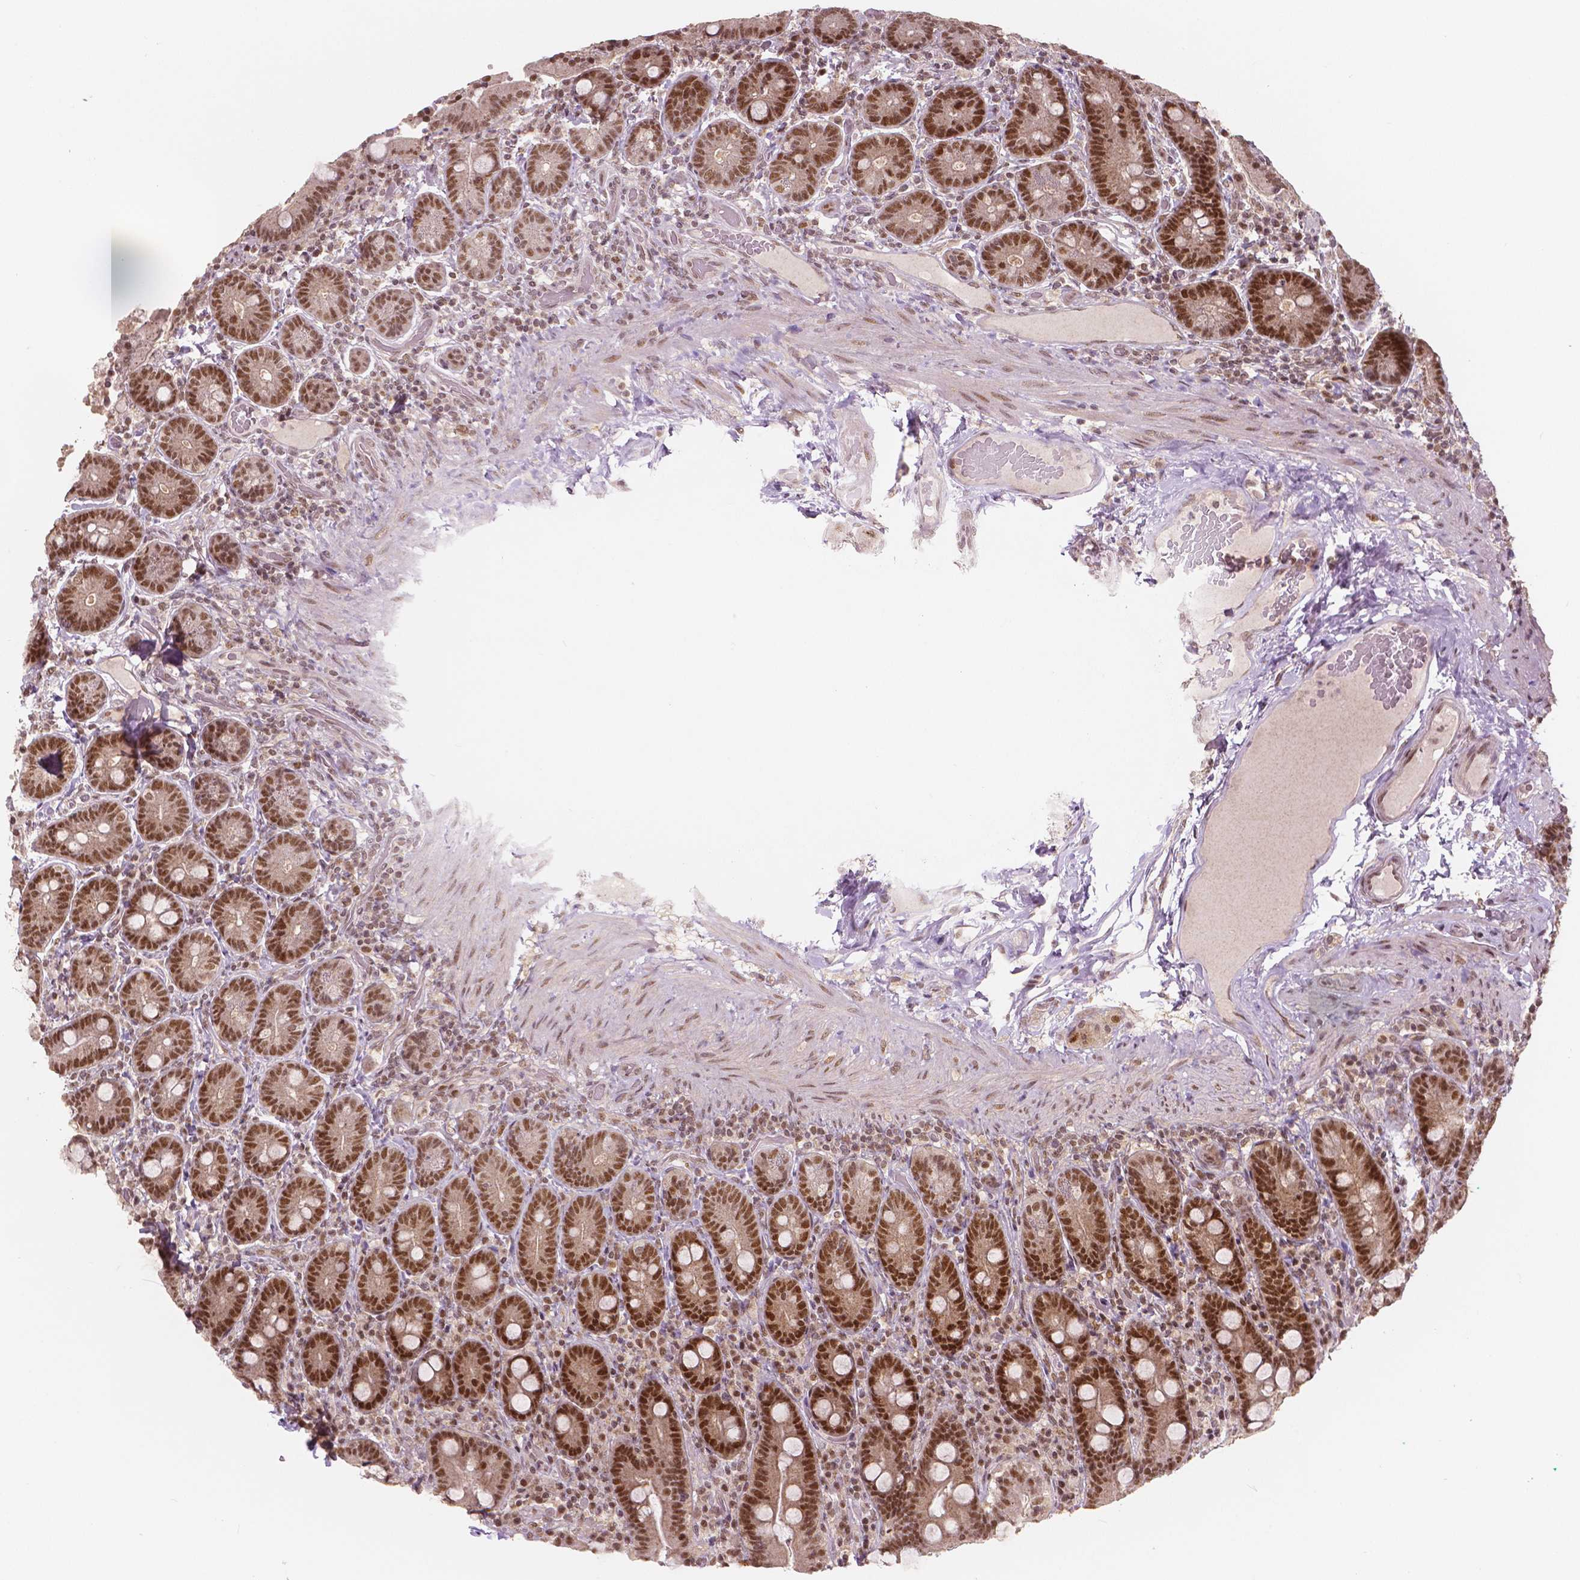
{"staining": {"intensity": "strong", "quantity": ">75%", "location": "nuclear"}, "tissue": "duodenum", "cell_type": "Glandular cells", "image_type": "normal", "snomed": [{"axis": "morphology", "description": "Normal tissue, NOS"}, {"axis": "topography", "description": "Duodenum"}], "caption": "Immunohistochemical staining of unremarkable duodenum shows high levels of strong nuclear expression in about >75% of glandular cells.", "gene": "NSD2", "patient": {"sex": "female", "age": 62}}